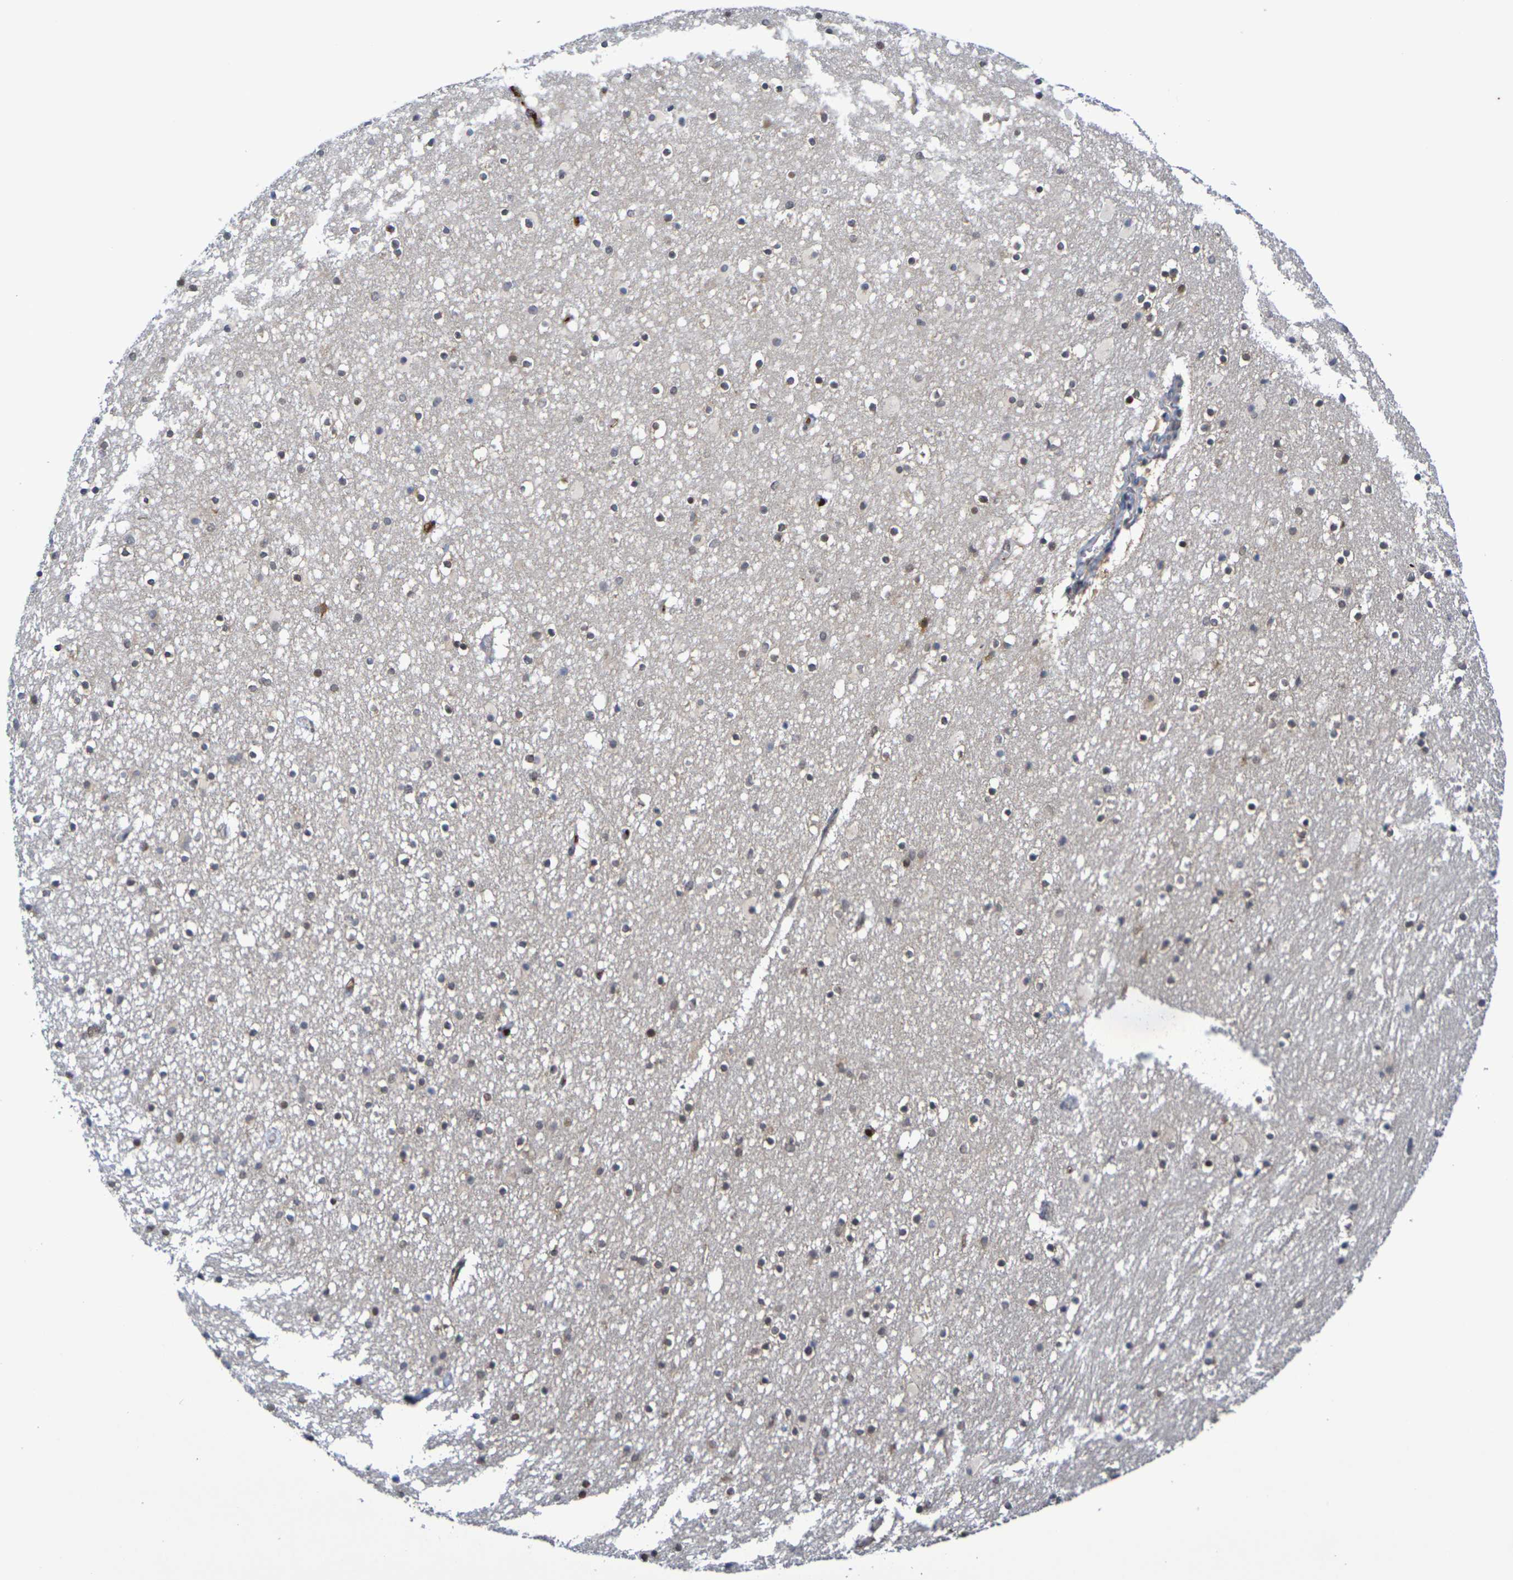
{"staining": {"intensity": "moderate", "quantity": "25%-75%", "location": "nuclear"}, "tissue": "caudate", "cell_type": "Glial cells", "image_type": "normal", "snomed": [{"axis": "morphology", "description": "Normal tissue, NOS"}, {"axis": "topography", "description": "Lateral ventricle wall"}], "caption": "Immunohistochemistry image of normal caudate stained for a protein (brown), which demonstrates medium levels of moderate nuclear staining in about 25%-75% of glial cells.", "gene": "TERF2", "patient": {"sex": "male", "age": 45}}